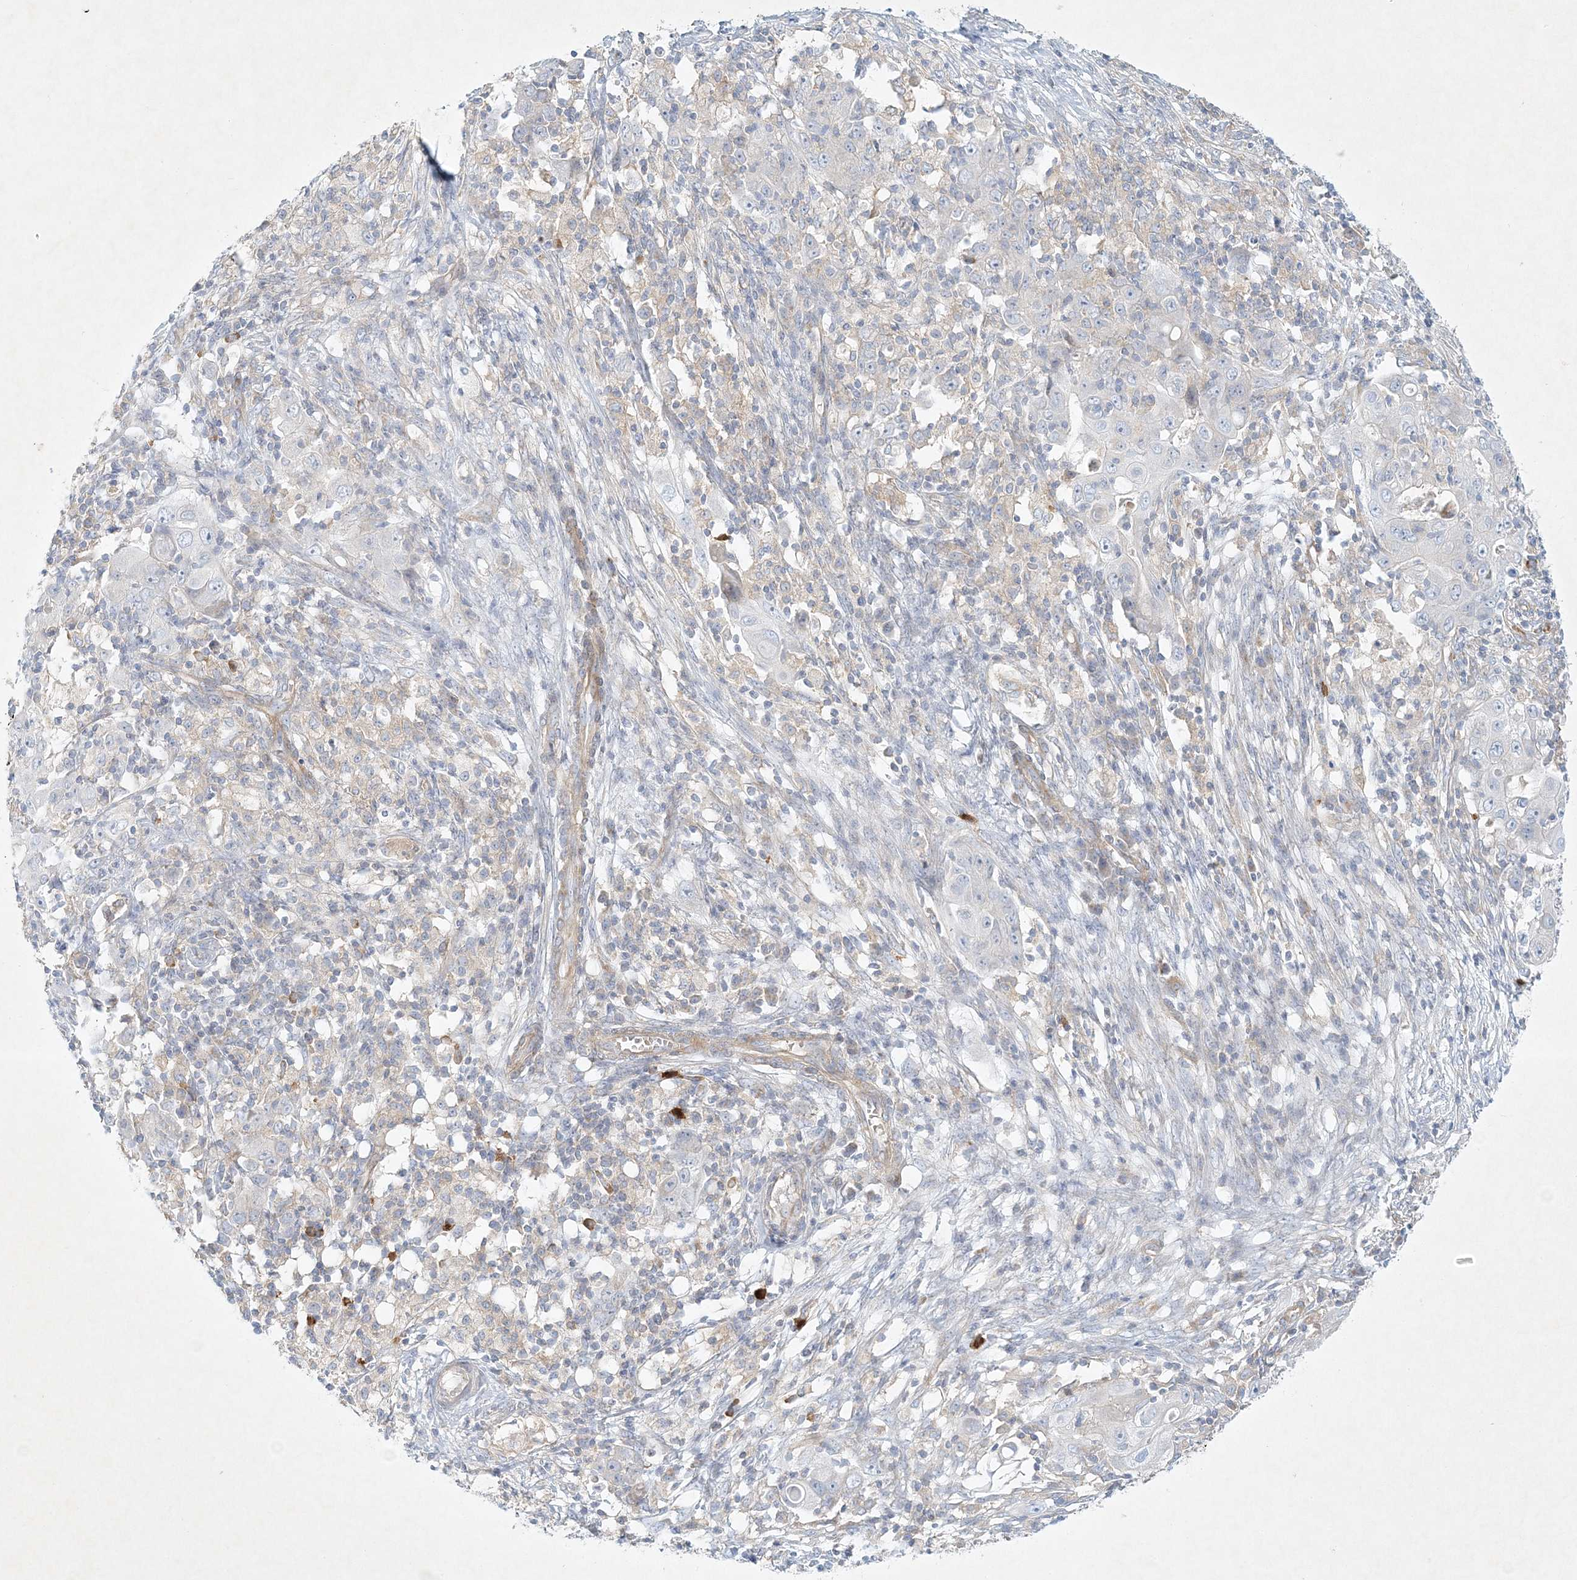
{"staining": {"intensity": "negative", "quantity": "none", "location": "none"}, "tissue": "ovarian cancer", "cell_type": "Tumor cells", "image_type": "cancer", "snomed": [{"axis": "morphology", "description": "Carcinoma, endometroid"}, {"axis": "topography", "description": "Ovary"}], "caption": "This is an IHC histopathology image of human endometroid carcinoma (ovarian). There is no staining in tumor cells.", "gene": "STK11IP", "patient": {"sex": "female", "age": 42}}